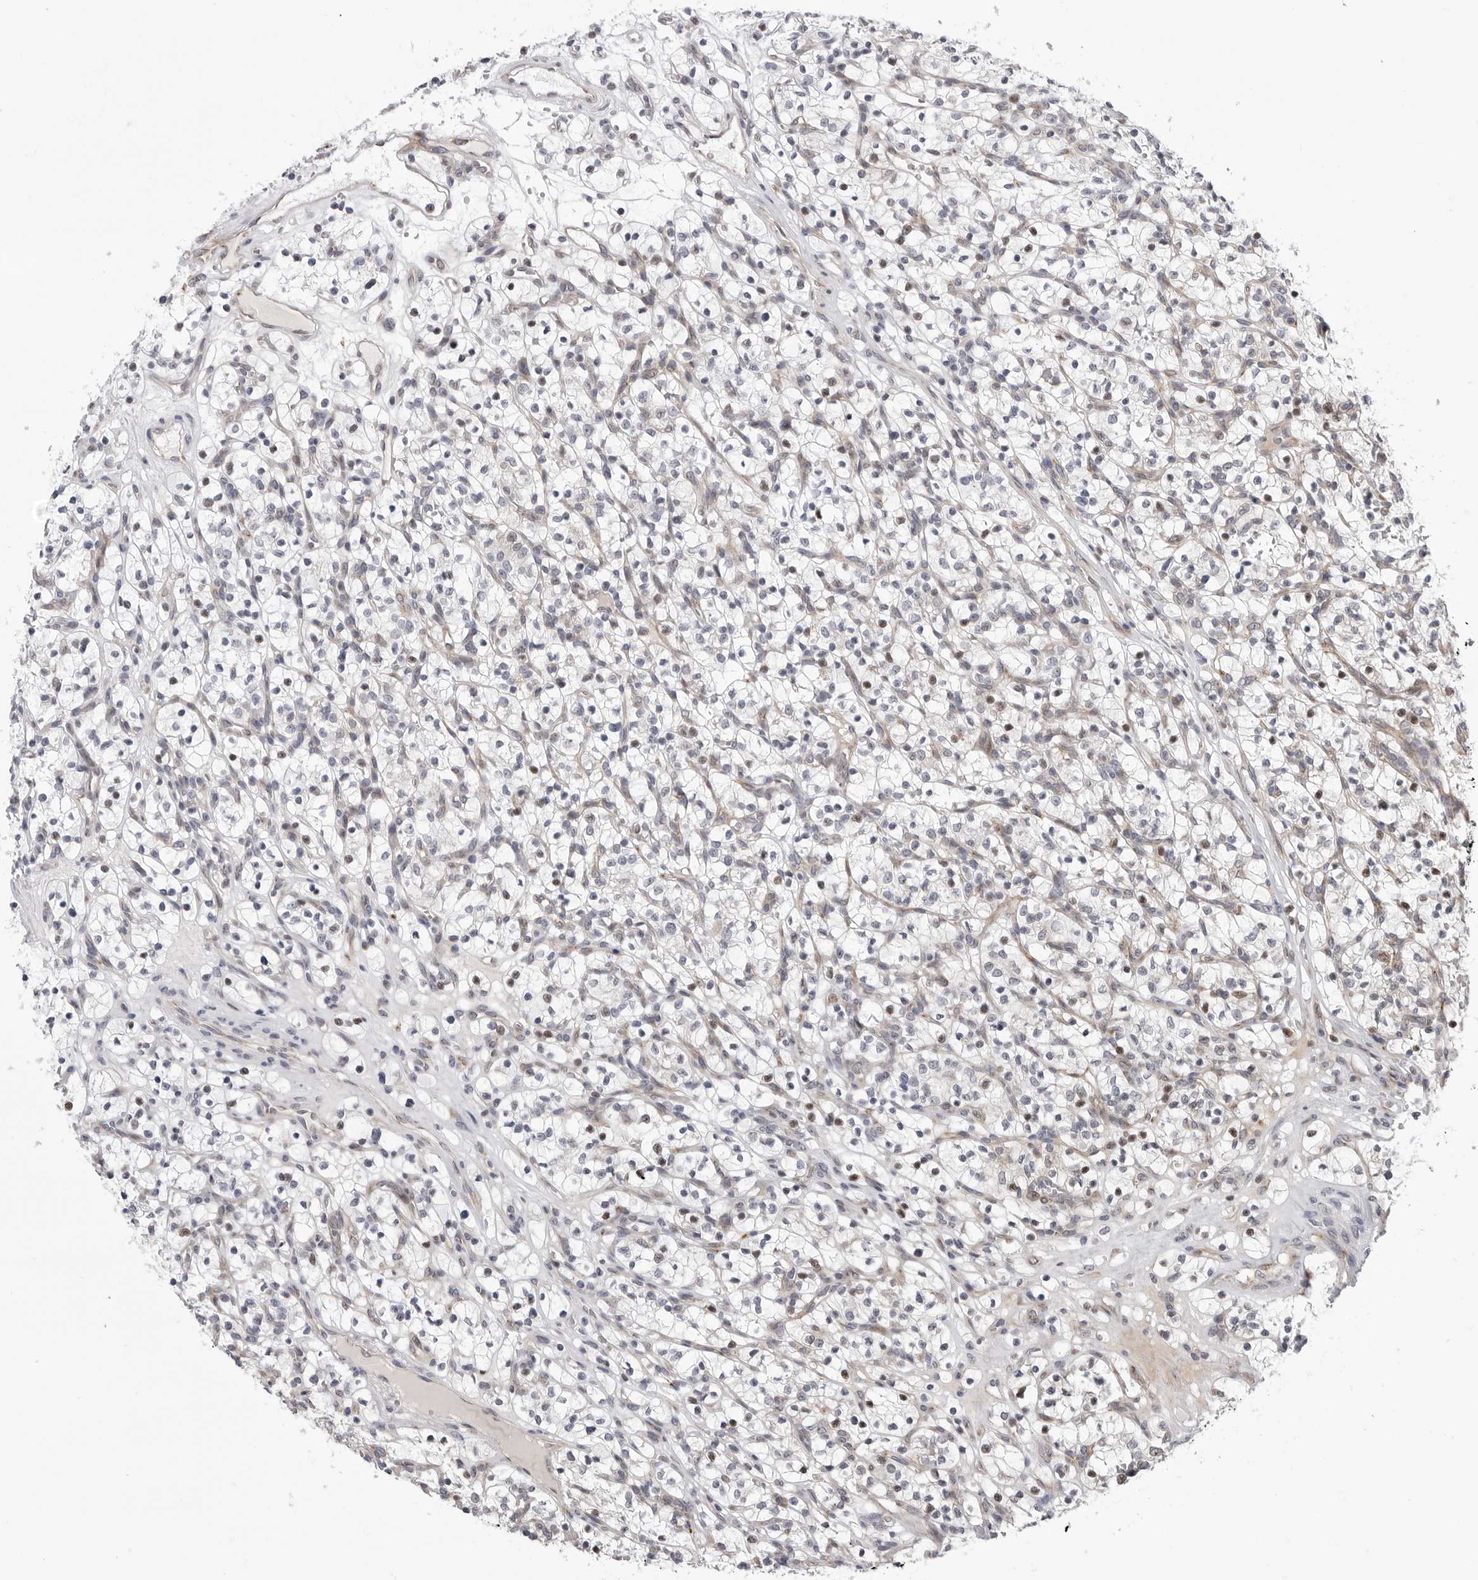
{"staining": {"intensity": "negative", "quantity": "none", "location": "none"}, "tissue": "renal cancer", "cell_type": "Tumor cells", "image_type": "cancer", "snomed": [{"axis": "morphology", "description": "Adenocarcinoma, NOS"}, {"axis": "topography", "description": "Kidney"}], "caption": "DAB immunohistochemical staining of human renal cancer (adenocarcinoma) exhibits no significant positivity in tumor cells.", "gene": "CDK20", "patient": {"sex": "female", "age": 57}}